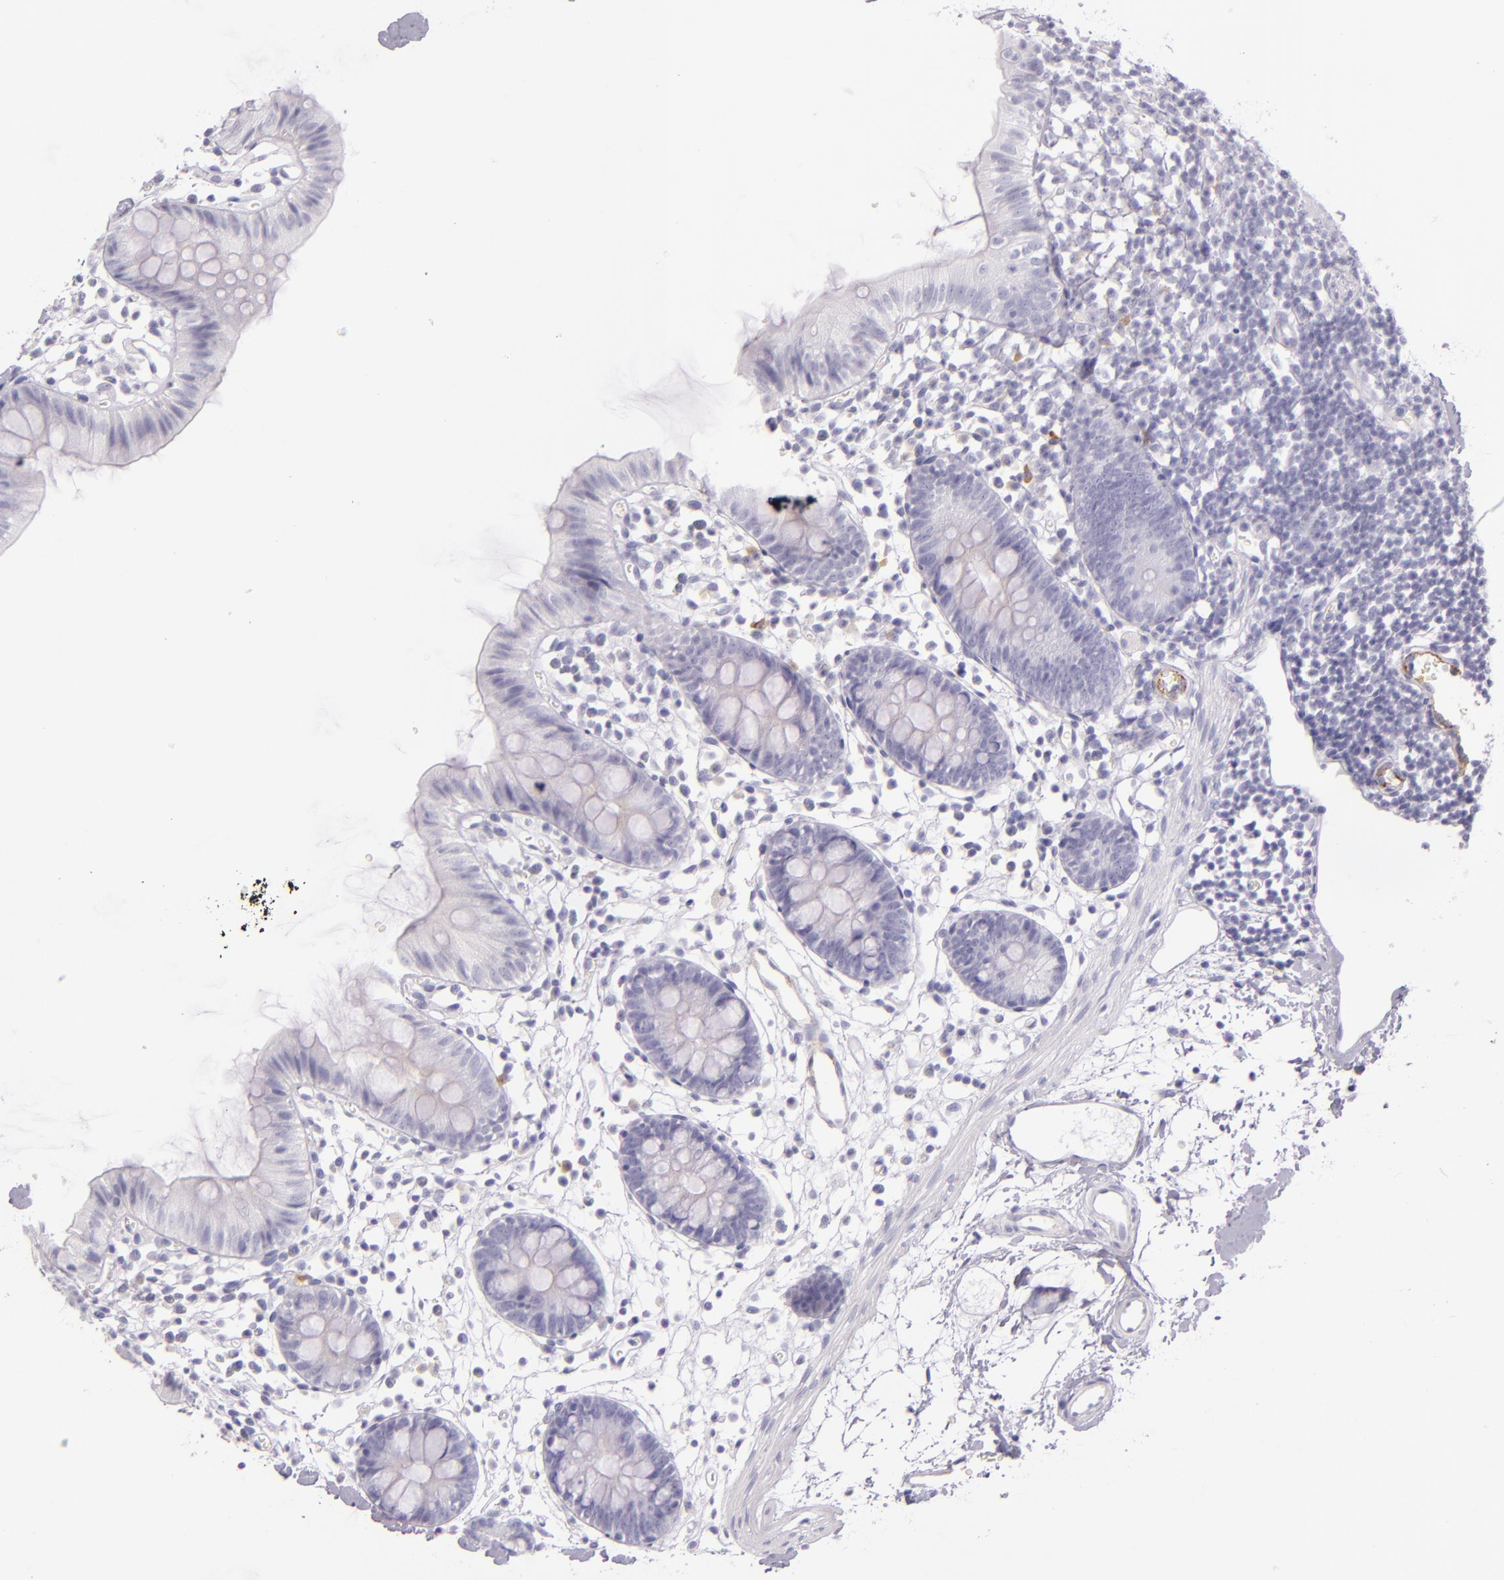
{"staining": {"intensity": "strong", "quantity": "<25%", "location": "cytoplasmic/membranous"}, "tissue": "colon", "cell_type": "Endothelial cells", "image_type": "normal", "snomed": [{"axis": "morphology", "description": "Normal tissue, NOS"}, {"axis": "topography", "description": "Colon"}], "caption": "Strong cytoplasmic/membranous staining is appreciated in about <25% of endothelial cells in normal colon. Using DAB (3,3'-diaminobenzidine) (brown) and hematoxylin (blue) stains, captured at high magnification using brightfield microscopy.", "gene": "SELP", "patient": {"sex": "male", "age": 14}}